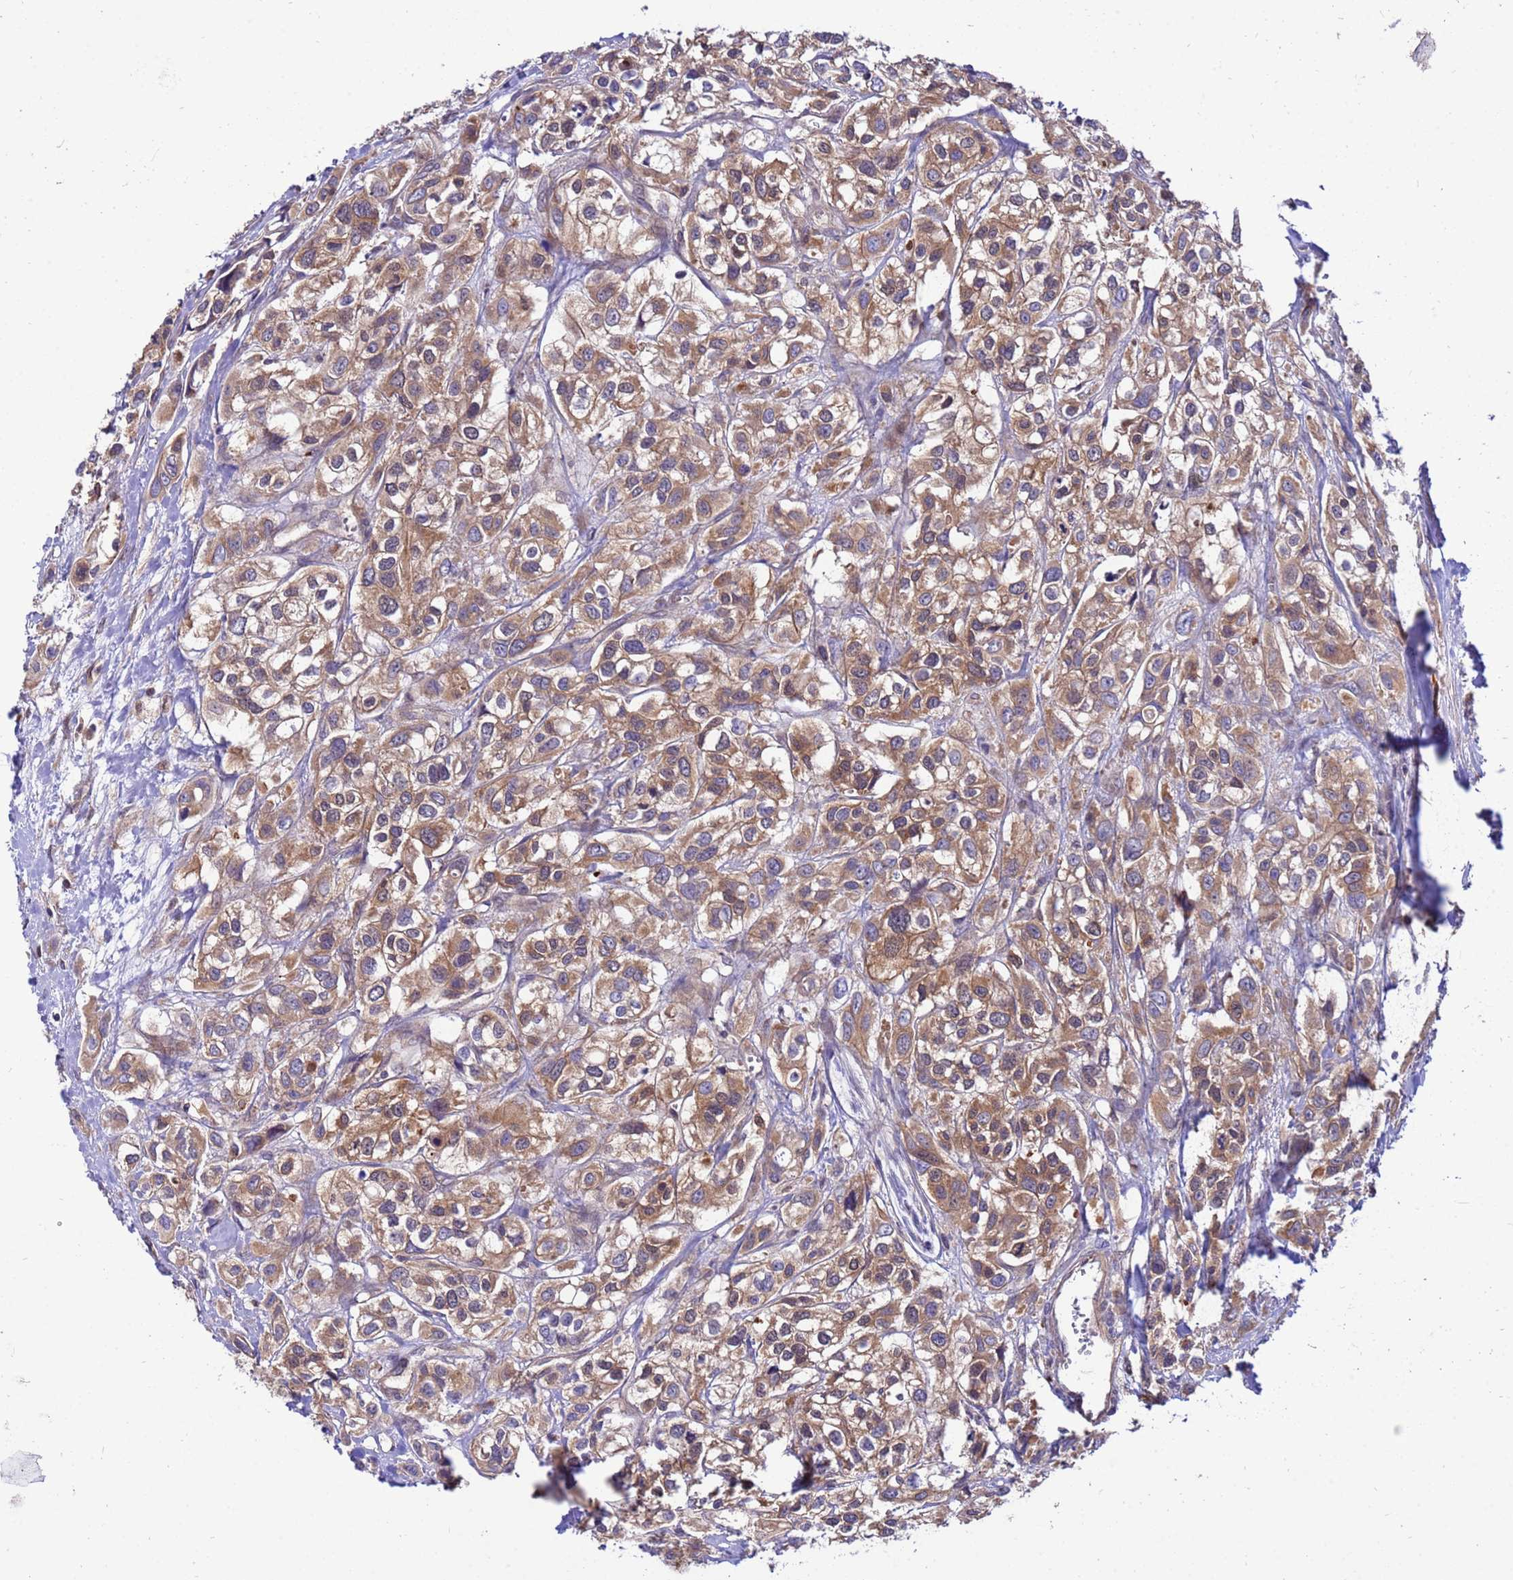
{"staining": {"intensity": "moderate", "quantity": ">75%", "location": "cytoplasmic/membranous"}, "tissue": "urothelial cancer", "cell_type": "Tumor cells", "image_type": "cancer", "snomed": [{"axis": "morphology", "description": "Urothelial carcinoma, High grade"}, {"axis": "topography", "description": "Urinary bladder"}], "caption": "Immunohistochemical staining of urothelial cancer reveals medium levels of moderate cytoplasmic/membranous expression in approximately >75% of tumor cells. (Stains: DAB (3,3'-diaminobenzidine) in brown, nuclei in blue, Microscopy: brightfield microscopy at high magnification).", "gene": "GET3", "patient": {"sex": "male", "age": 67}}